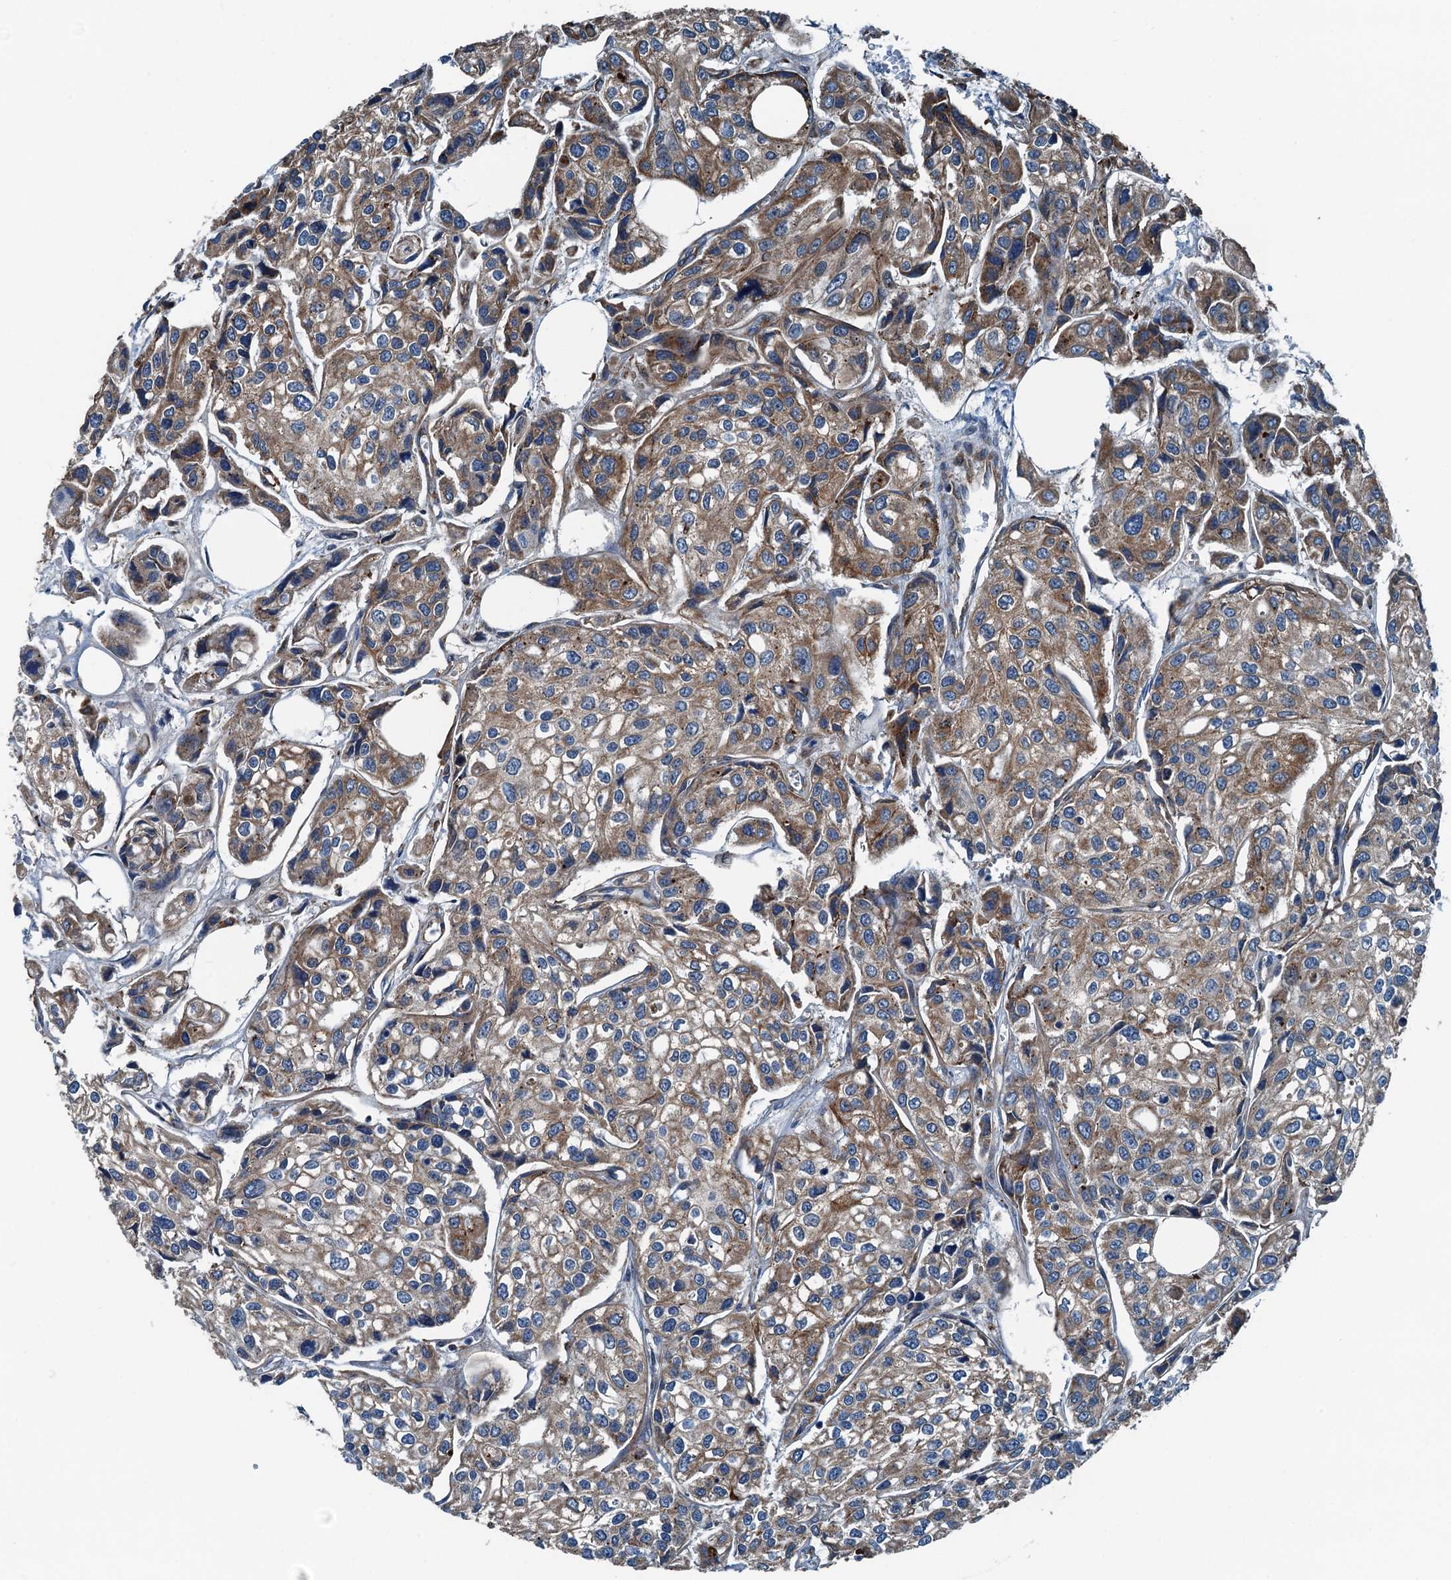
{"staining": {"intensity": "moderate", "quantity": "25%-75%", "location": "cytoplasmic/membranous"}, "tissue": "urothelial cancer", "cell_type": "Tumor cells", "image_type": "cancer", "snomed": [{"axis": "morphology", "description": "Urothelial carcinoma, High grade"}, {"axis": "topography", "description": "Urinary bladder"}], "caption": "A medium amount of moderate cytoplasmic/membranous positivity is seen in about 25%-75% of tumor cells in urothelial cancer tissue. Using DAB (brown) and hematoxylin (blue) stains, captured at high magnification using brightfield microscopy.", "gene": "TAMALIN", "patient": {"sex": "male", "age": 67}}